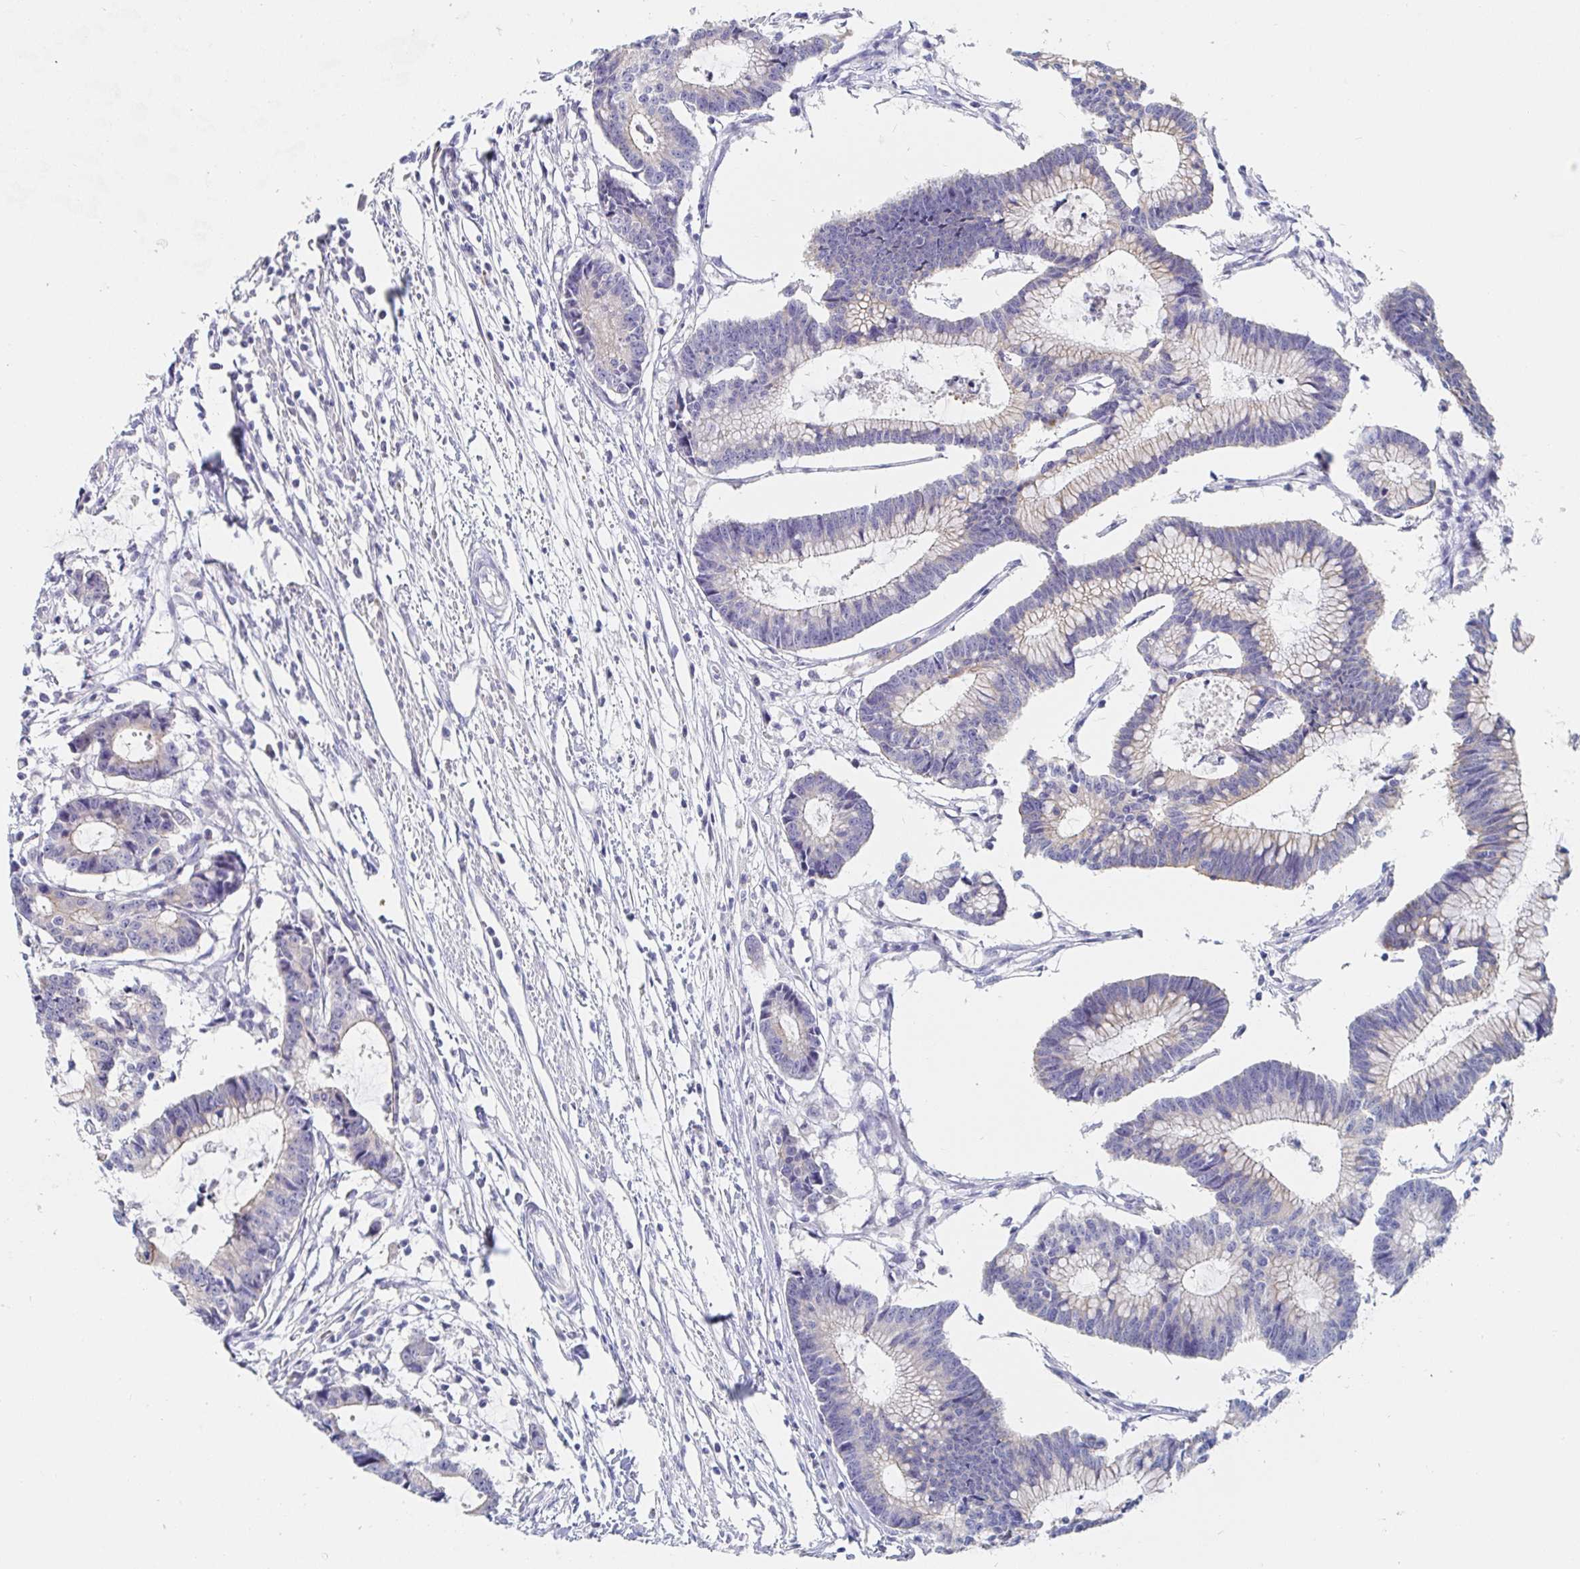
{"staining": {"intensity": "negative", "quantity": "none", "location": "none"}, "tissue": "colorectal cancer", "cell_type": "Tumor cells", "image_type": "cancer", "snomed": [{"axis": "morphology", "description": "Adenocarcinoma, NOS"}, {"axis": "topography", "description": "Colon"}], "caption": "An image of human adenocarcinoma (colorectal) is negative for staining in tumor cells.", "gene": "ZNF430", "patient": {"sex": "female", "age": 78}}